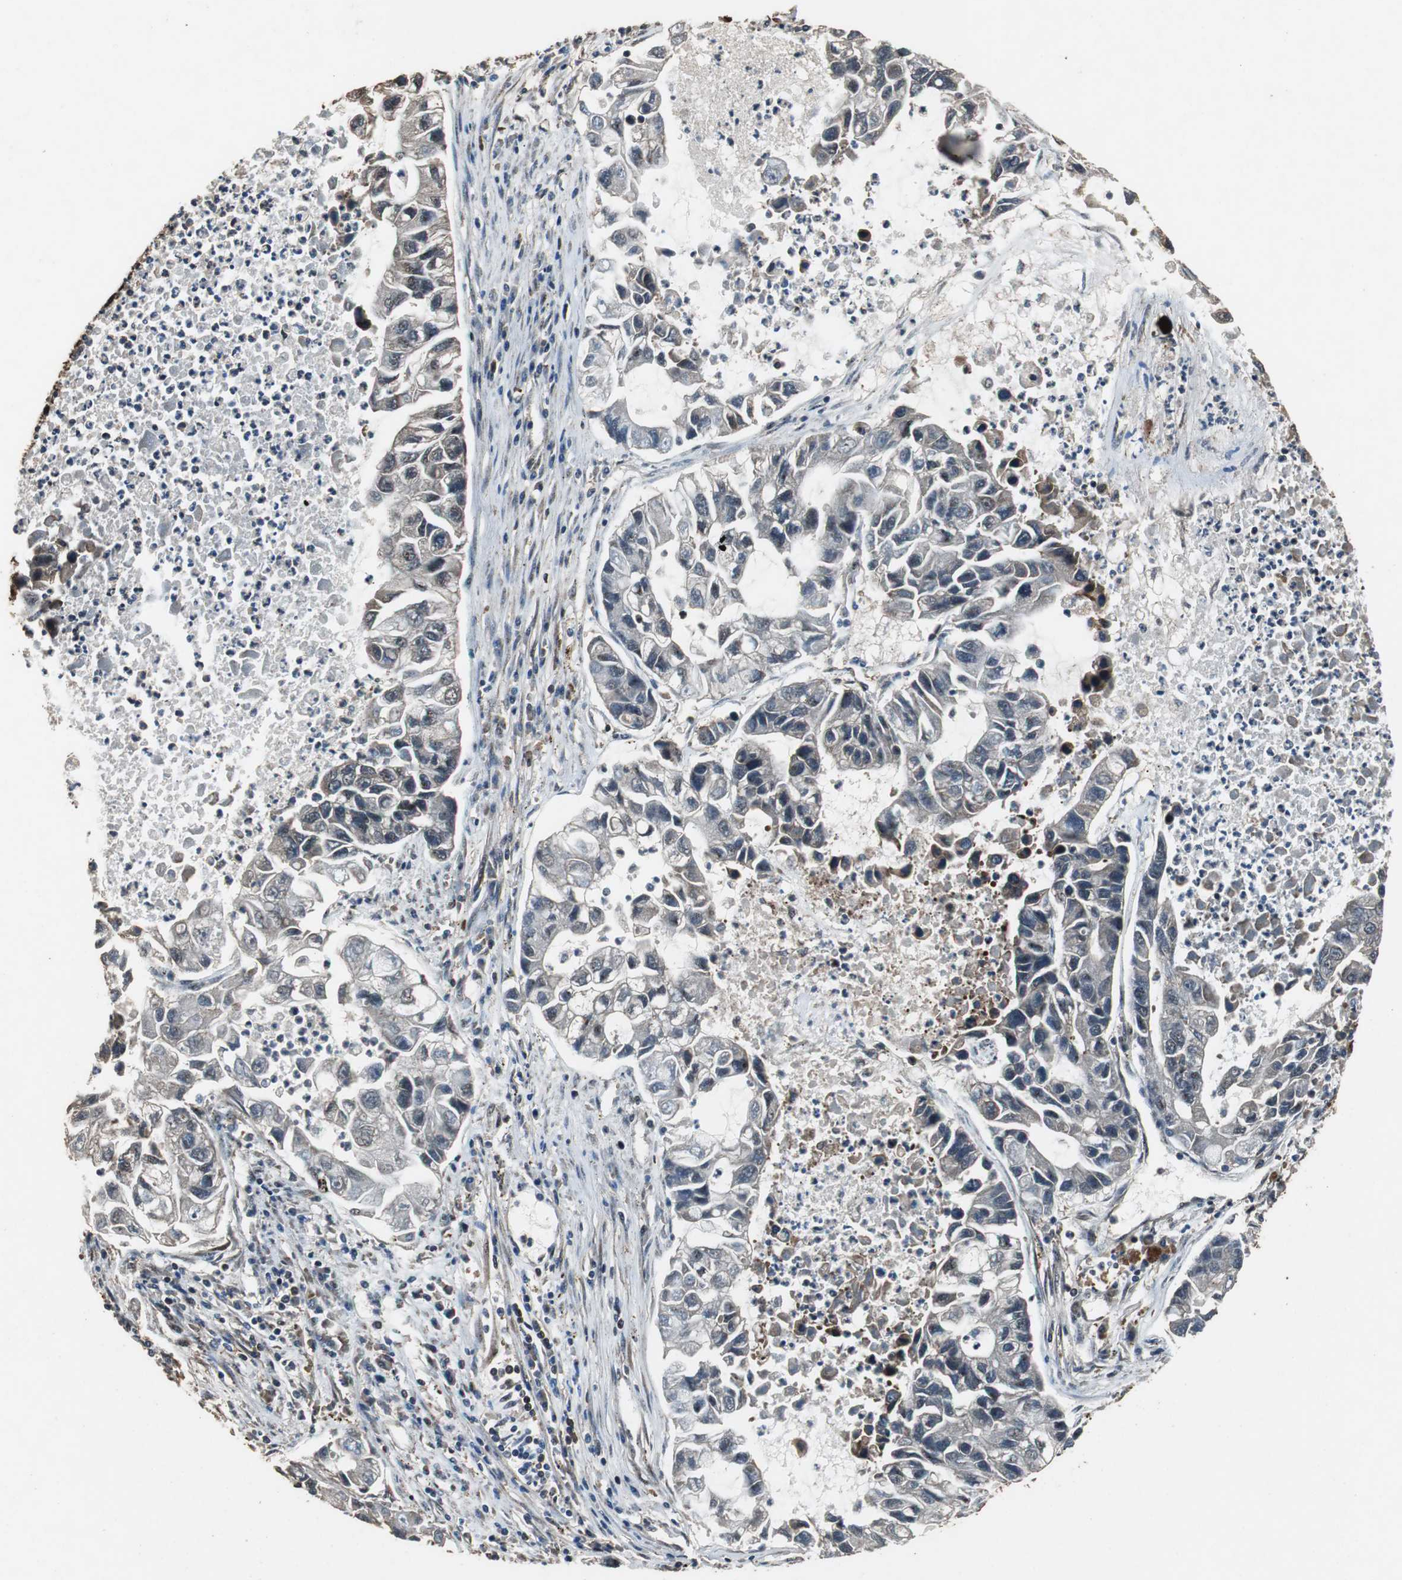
{"staining": {"intensity": "weak", "quantity": "25%-75%", "location": "cytoplasmic/membranous,nuclear"}, "tissue": "lung cancer", "cell_type": "Tumor cells", "image_type": "cancer", "snomed": [{"axis": "morphology", "description": "Adenocarcinoma, NOS"}, {"axis": "topography", "description": "Lung"}], "caption": "Weak cytoplasmic/membranous and nuclear protein staining is present in approximately 25%-75% of tumor cells in lung cancer.", "gene": "ZNF18", "patient": {"sex": "female", "age": 51}}